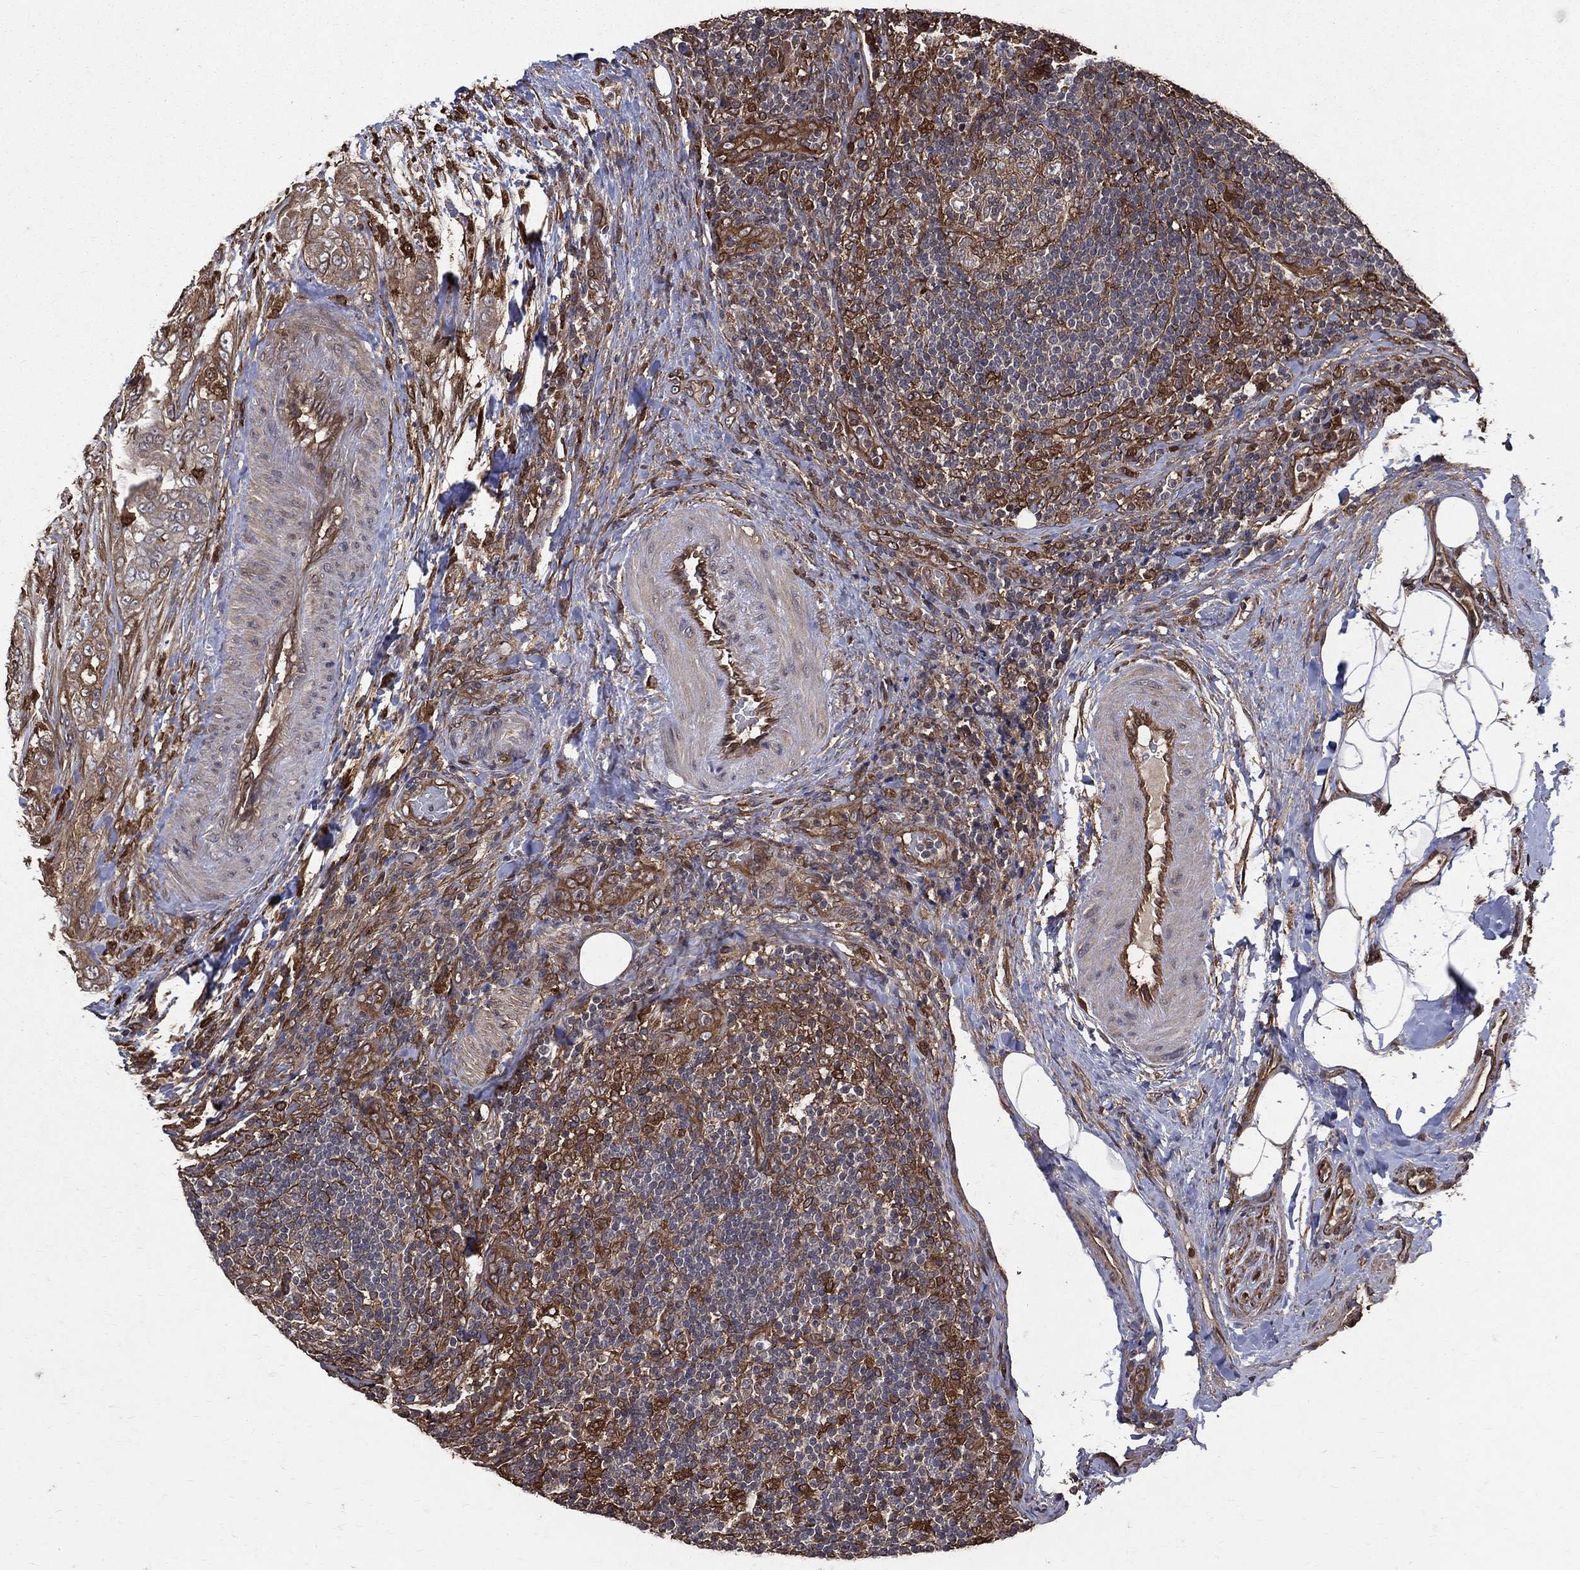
{"staining": {"intensity": "weak", "quantity": "<25%", "location": "cytoplasmic/membranous"}, "tissue": "thyroid cancer", "cell_type": "Tumor cells", "image_type": "cancer", "snomed": [{"axis": "morphology", "description": "Papillary adenocarcinoma, NOS"}, {"axis": "topography", "description": "Thyroid gland"}], "caption": "IHC of papillary adenocarcinoma (thyroid) displays no expression in tumor cells.", "gene": "DPYSL2", "patient": {"sex": "male", "age": 61}}